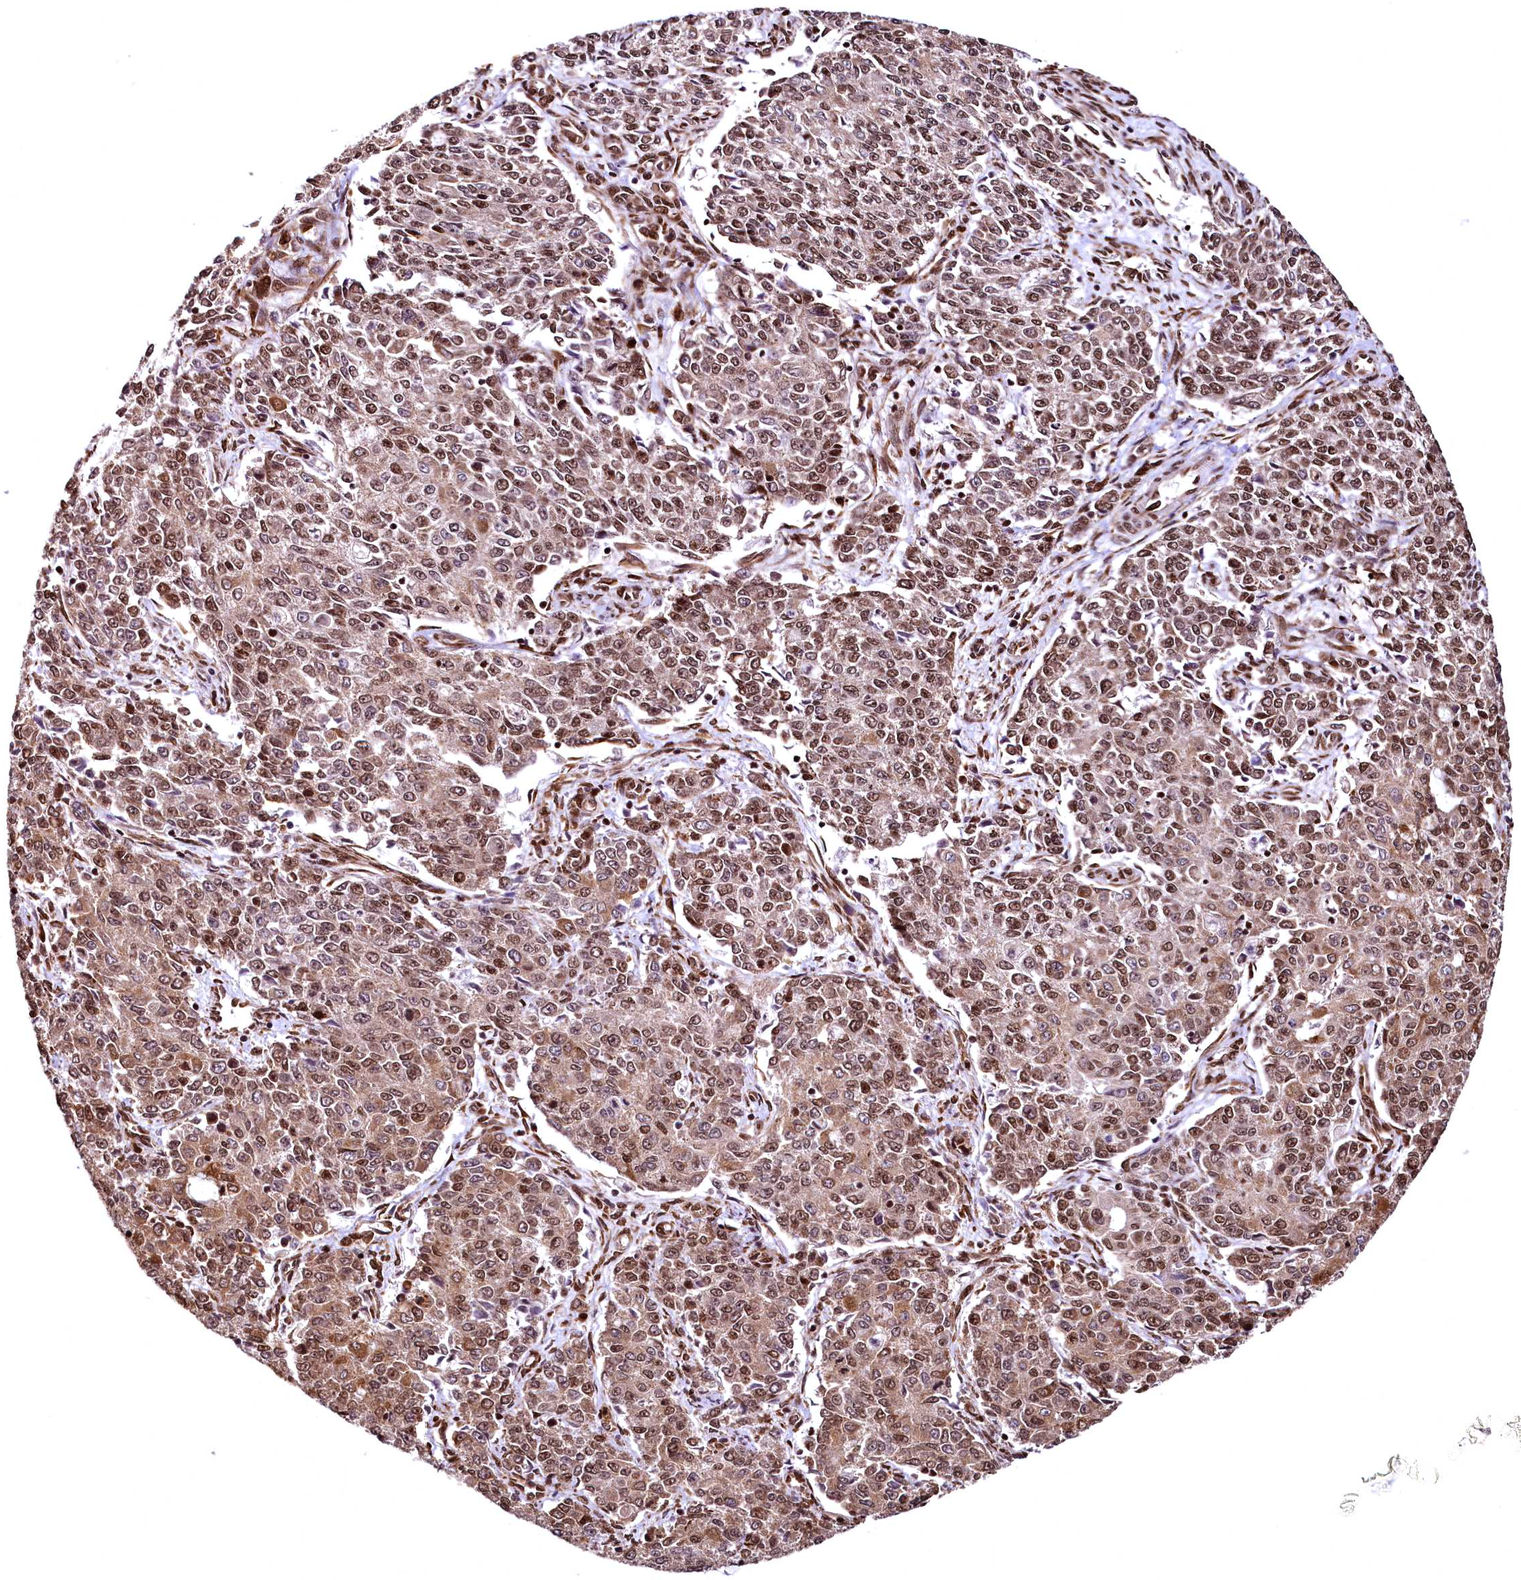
{"staining": {"intensity": "moderate", "quantity": ">75%", "location": "nuclear"}, "tissue": "endometrial cancer", "cell_type": "Tumor cells", "image_type": "cancer", "snomed": [{"axis": "morphology", "description": "Adenocarcinoma, NOS"}, {"axis": "topography", "description": "Endometrium"}], "caption": "Immunohistochemistry (IHC) histopathology image of human endometrial cancer (adenocarcinoma) stained for a protein (brown), which displays medium levels of moderate nuclear staining in about >75% of tumor cells.", "gene": "PDS5B", "patient": {"sex": "female", "age": 50}}